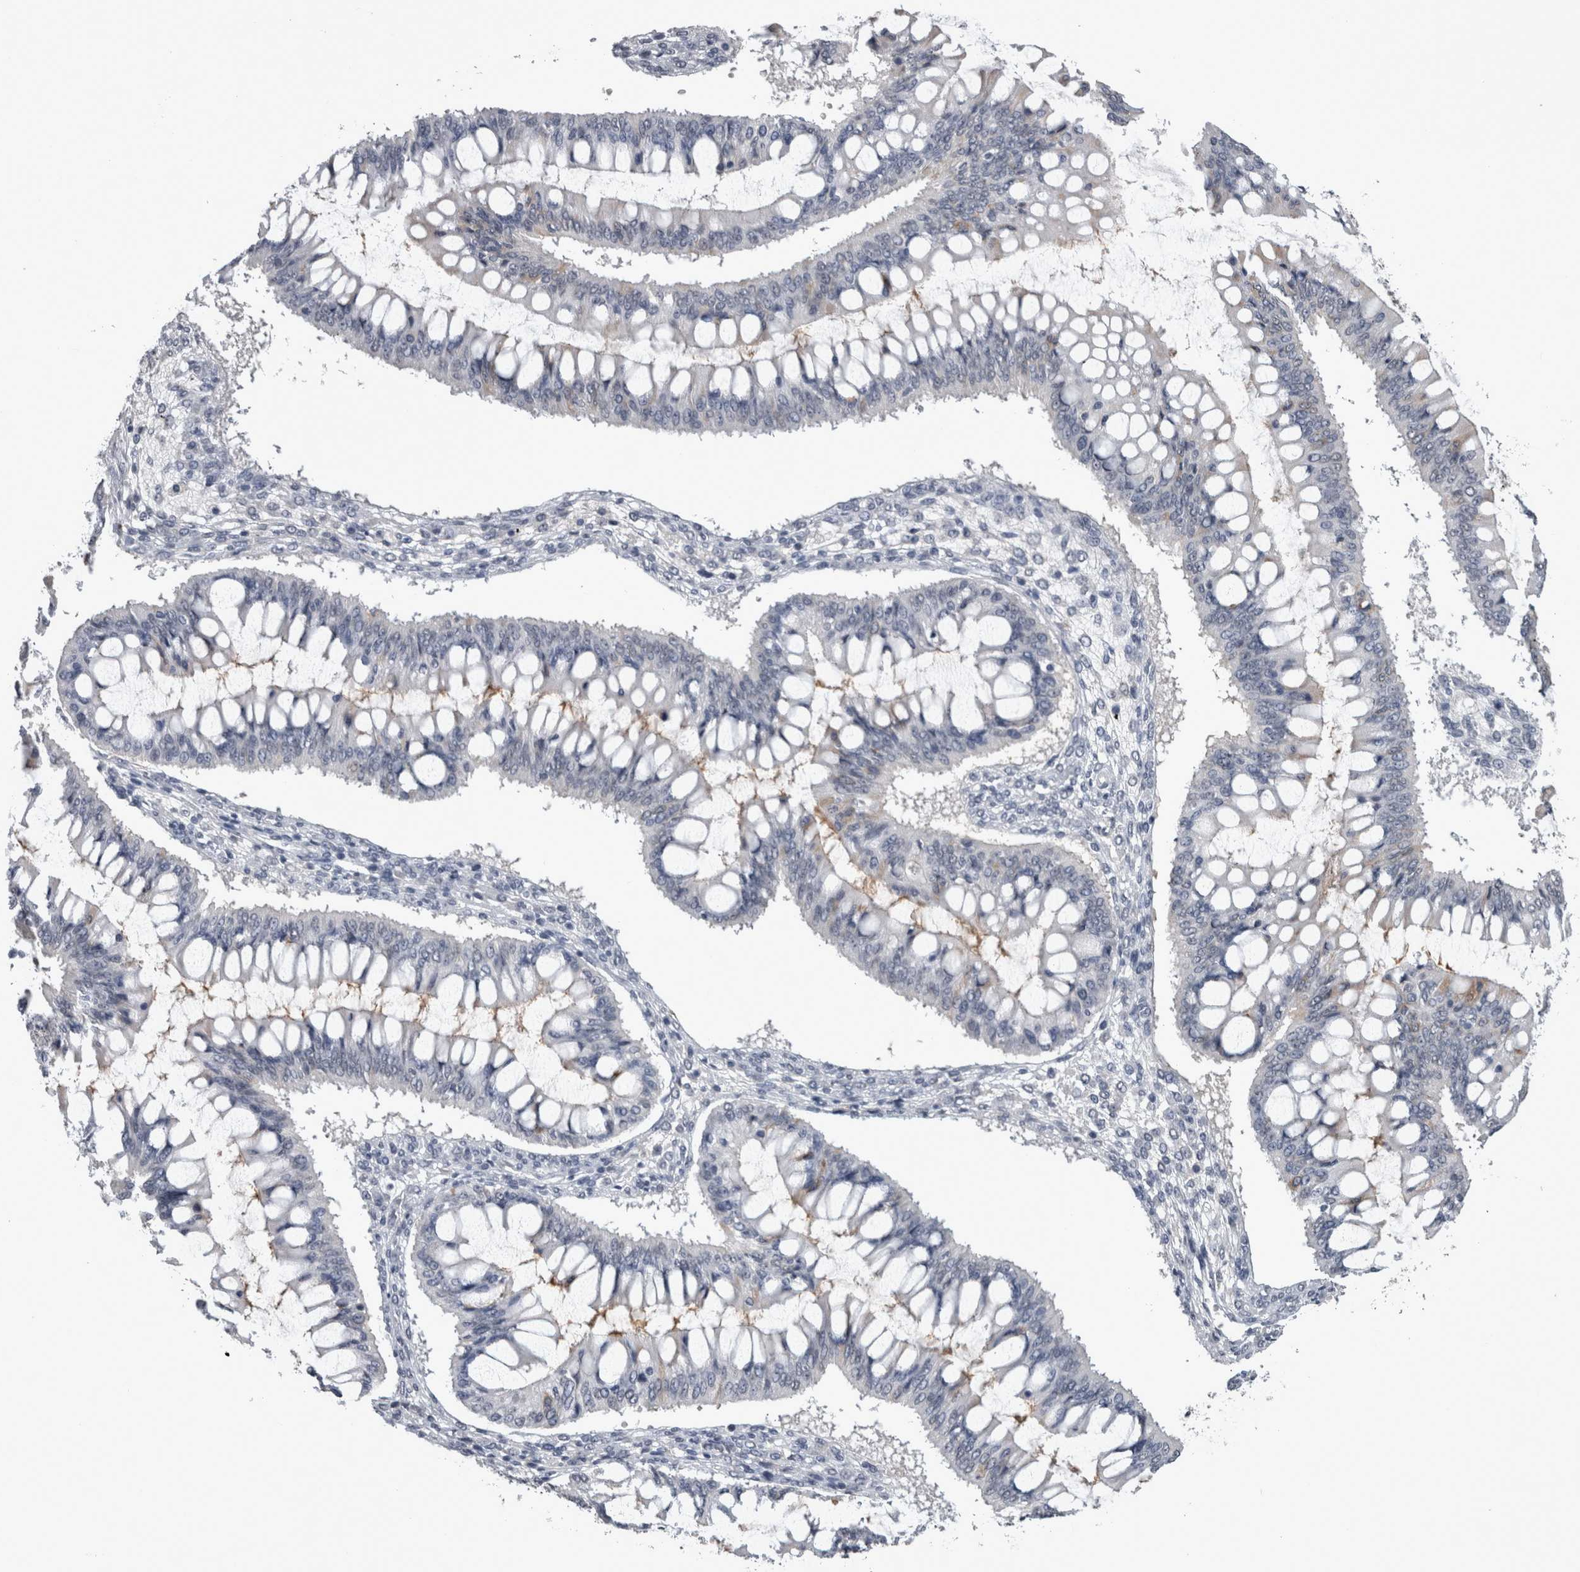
{"staining": {"intensity": "weak", "quantity": "<25%", "location": "cytoplasmic/membranous"}, "tissue": "ovarian cancer", "cell_type": "Tumor cells", "image_type": "cancer", "snomed": [{"axis": "morphology", "description": "Cystadenocarcinoma, mucinous, NOS"}, {"axis": "topography", "description": "Ovary"}], "caption": "Tumor cells show no significant protein positivity in ovarian mucinous cystadenocarcinoma.", "gene": "PAX5", "patient": {"sex": "female", "age": 73}}